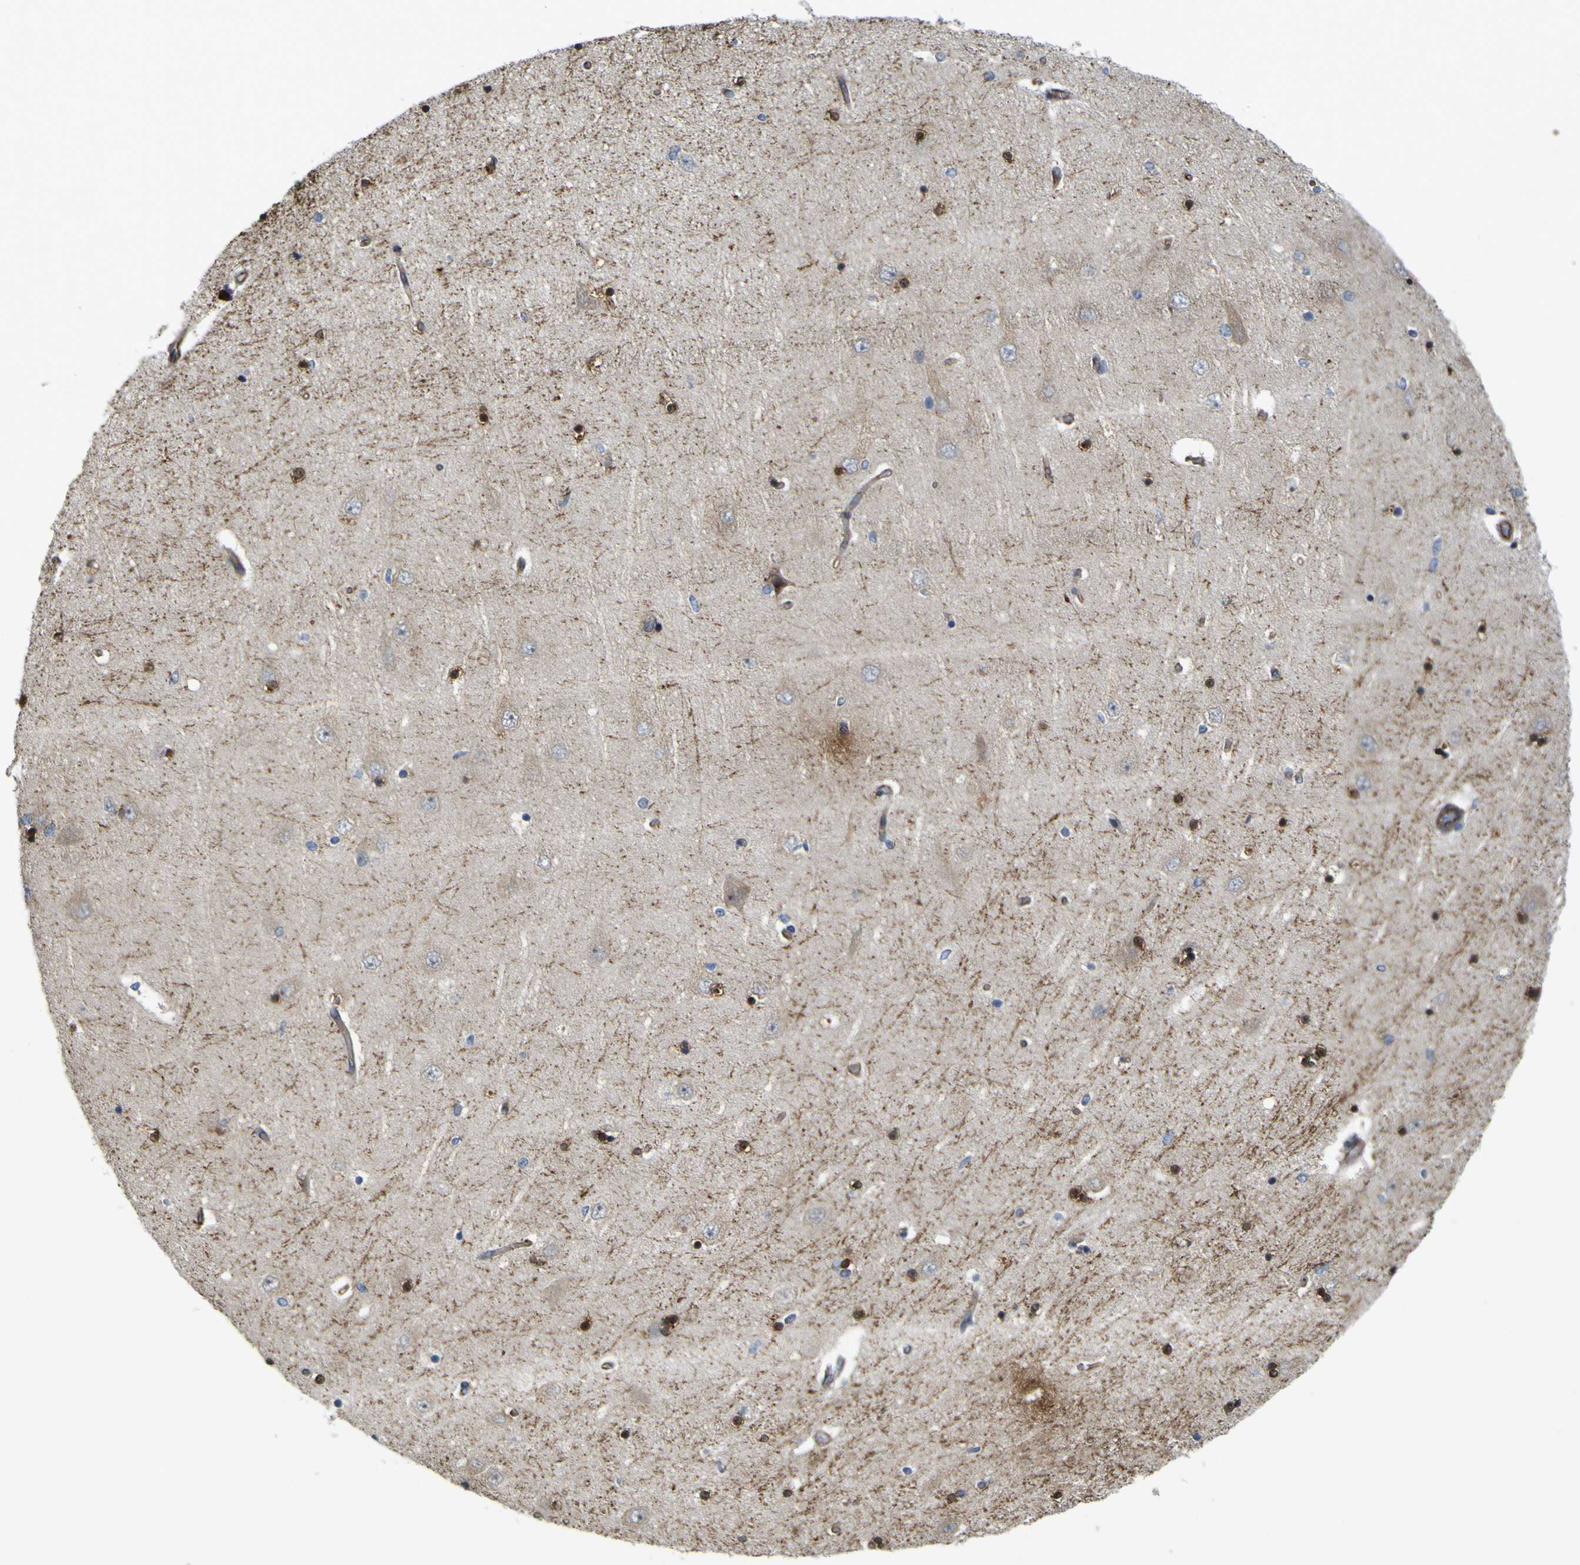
{"staining": {"intensity": "strong", "quantity": "25%-75%", "location": "cytoplasmic/membranous"}, "tissue": "hippocampus", "cell_type": "Glial cells", "image_type": "normal", "snomed": [{"axis": "morphology", "description": "Normal tissue, NOS"}, {"axis": "topography", "description": "Hippocampus"}], "caption": "High-magnification brightfield microscopy of normal hippocampus stained with DAB (3,3'-diaminobenzidine) (brown) and counterstained with hematoxylin (blue). glial cells exhibit strong cytoplasmic/membranous positivity is appreciated in approximately25%-75% of cells.", "gene": "JPH1", "patient": {"sex": "female", "age": 54}}